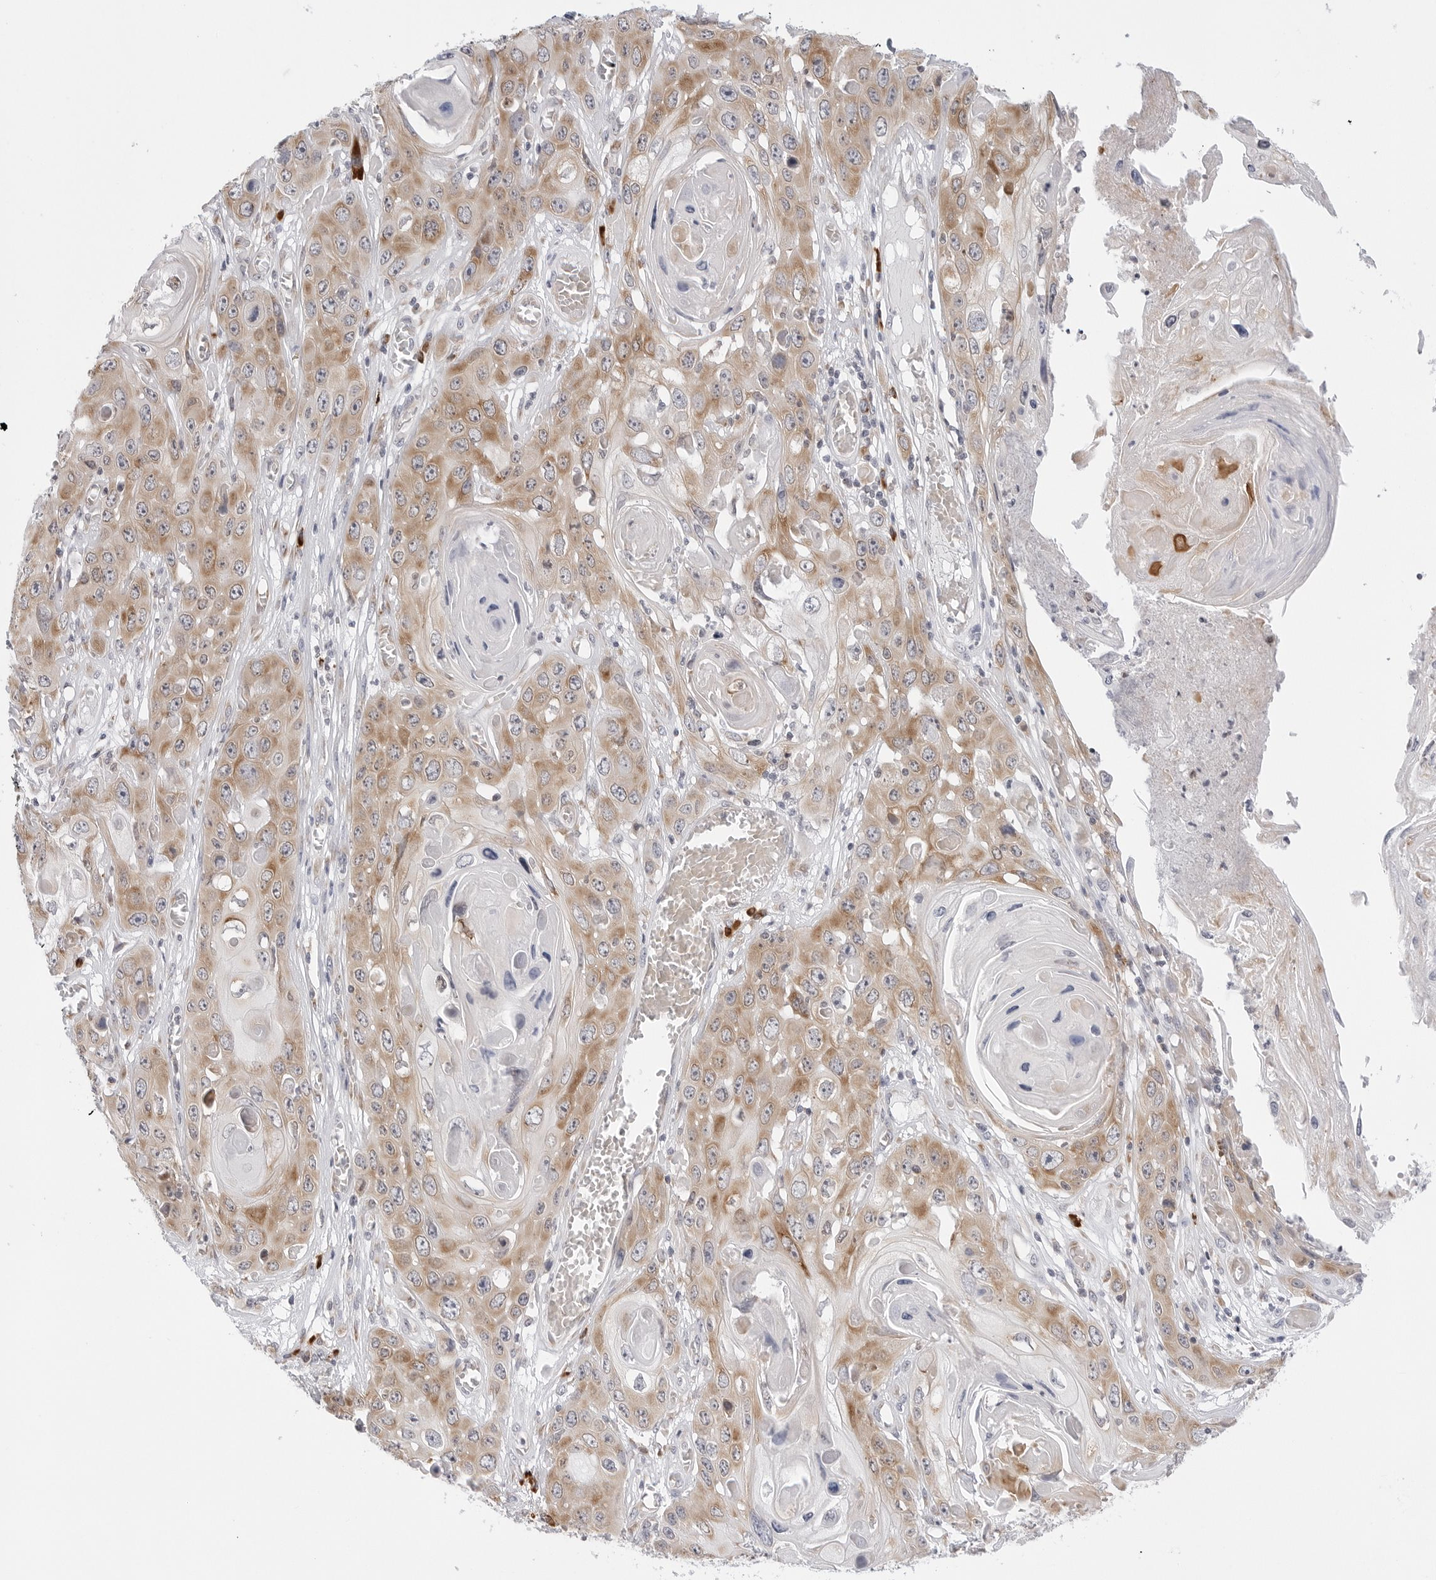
{"staining": {"intensity": "moderate", "quantity": "25%-75%", "location": "cytoplasmic/membranous"}, "tissue": "skin cancer", "cell_type": "Tumor cells", "image_type": "cancer", "snomed": [{"axis": "morphology", "description": "Squamous cell carcinoma, NOS"}, {"axis": "topography", "description": "Skin"}], "caption": "Skin cancer stained for a protein (brown) exhibits moderate cytoplasmic/membranous positive staining in approximately 25%-75% of tumor cells.", "gene": "RPN1", "patient": {"sex": "male", "age": 55}}